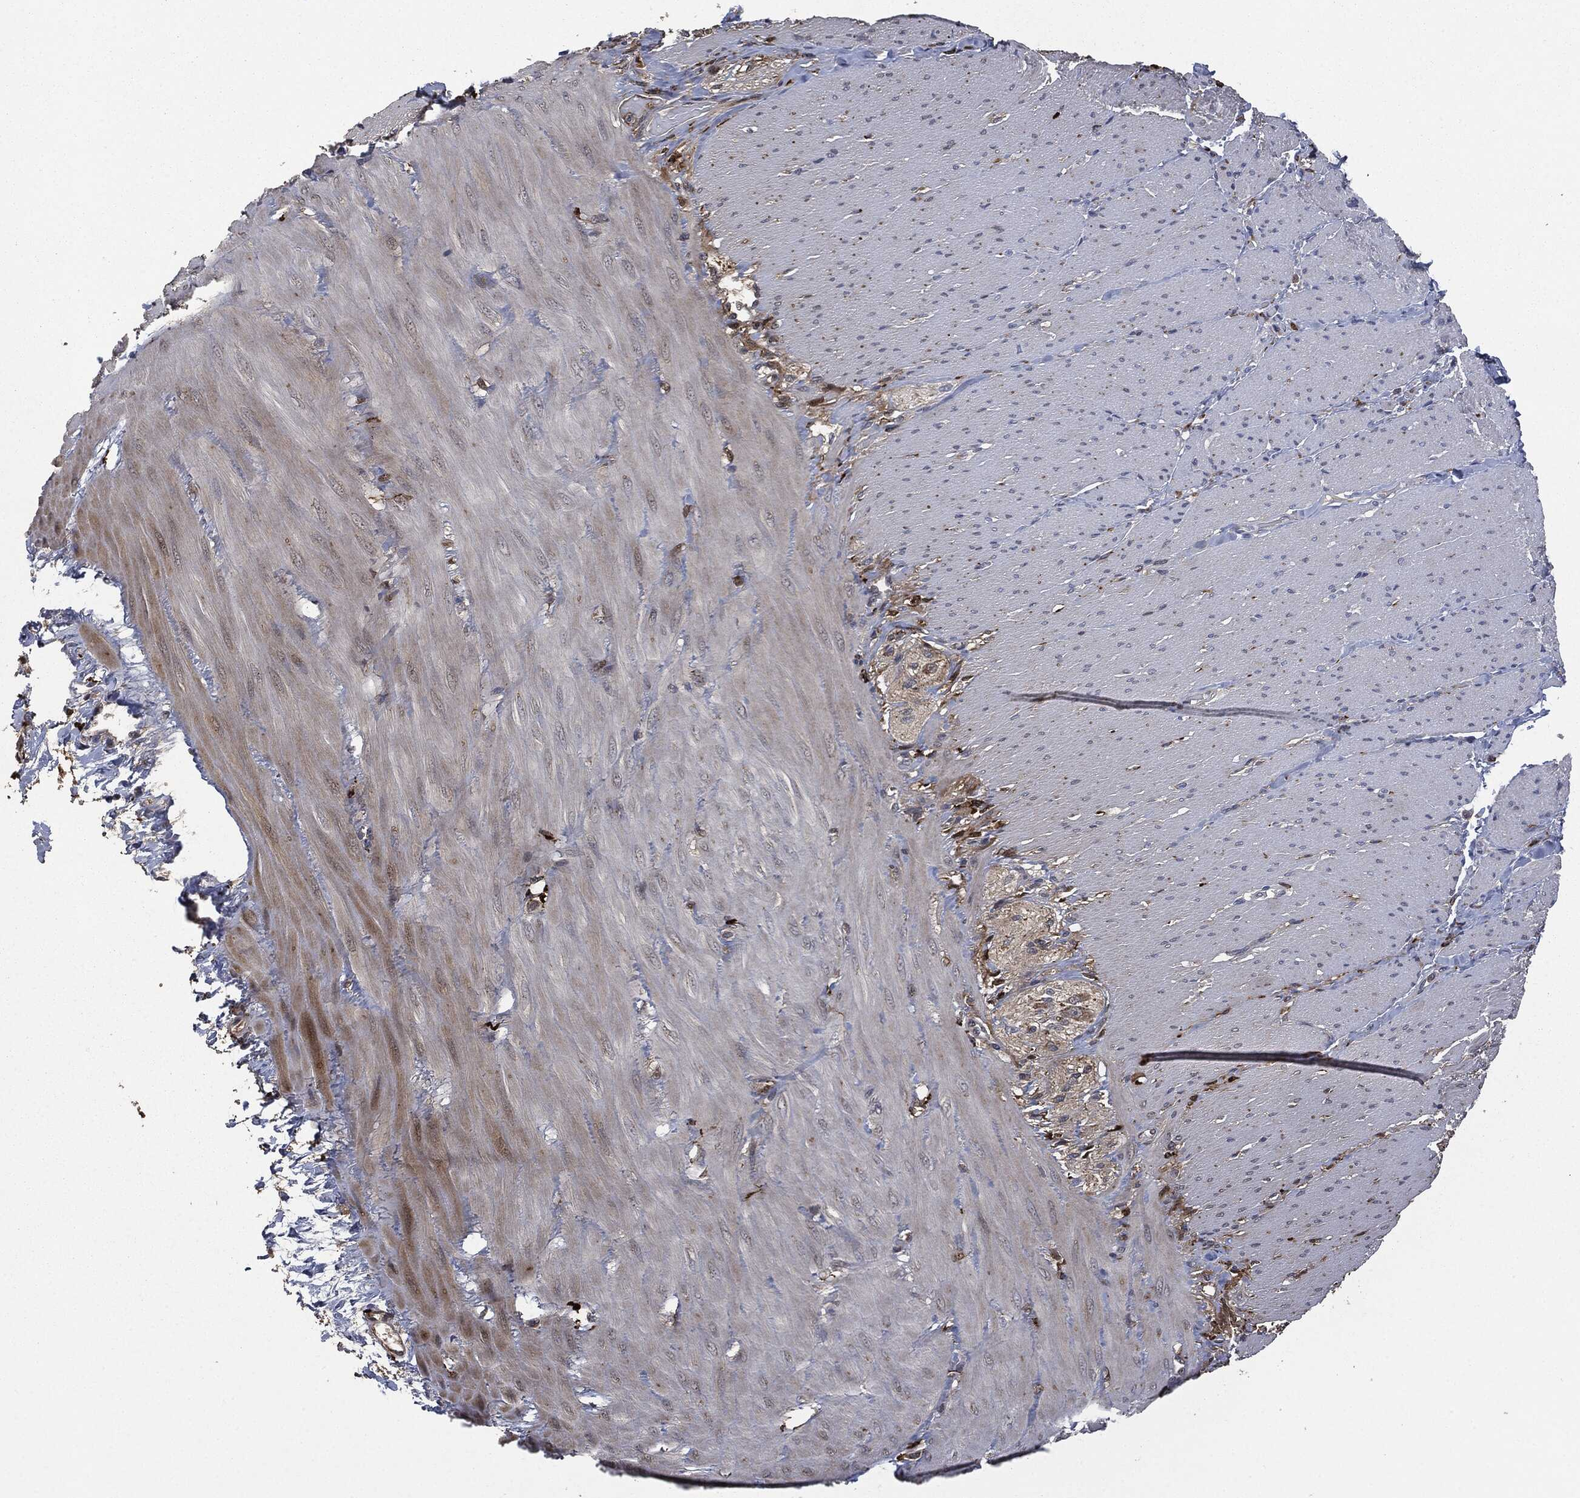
{"staining": {"intensity": "strong", "quantity": ">75%", "location": "cytoplasmic/membranous"}, "tissue": "soft tissue", "cell_type": "Fibroblasts", "image_type": "normal", "snomed": [{"axis": "morphology", "description": "Normal tissue, NOS"}, {"axis": "topography", "description": "Smooth muscle"}, {"axis": "topography", "description": "Duodenum"}, {"axis": "topography", "description": "Peripheral nerve tissue"}], "caption": "Unremarkable soft tissue shows strong cytoplasmic/membranous expression in about >75% of fibroblasts, visualized by immunohistochemistry.", "gene": "CRABP2", "patient": {"sex": "female", "age": 61}}